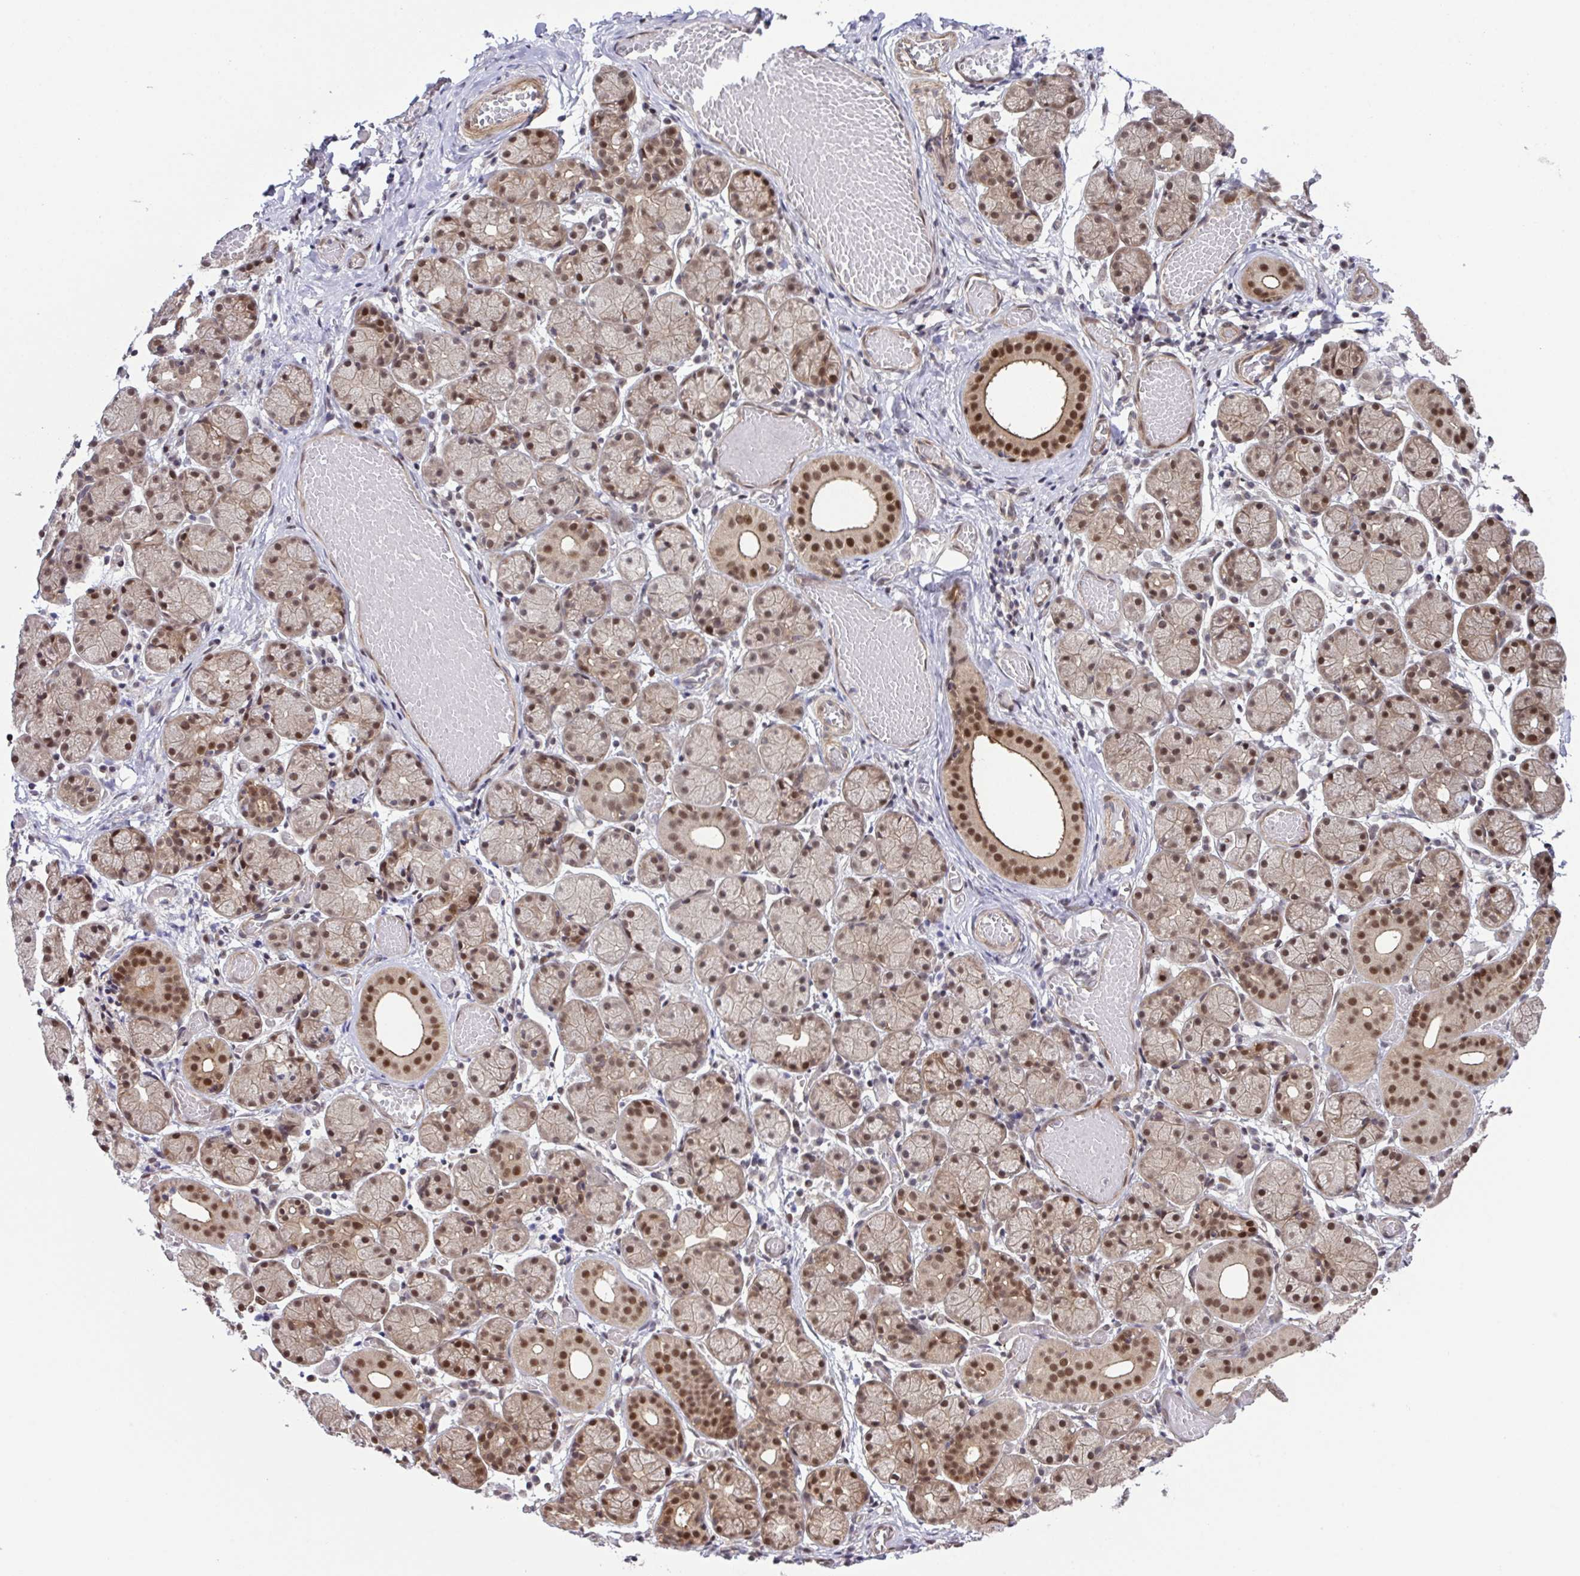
{"staining": {"intensity": "moderate", "quantity": ">75%", "location": "cytoplasmic/membranous,nuclear"}, "tissue": "salivary gland", "cell_type": "Glandular cells", "image_type": "normal", "snomed": [{"axis": "morphology", "description": "Normal tissue, NOS"}, {"axis": "topography", "description": "Salivary gland"}], "caption": "This image demonstrates IHC staining of unremarkable human salivary gland, with medium moderate cytoplasmic/membranous,nuclear expression in about >75% of glandular cells.", "gene": "DNAJB1", "patient": {"sex": "female", "age": 24}}